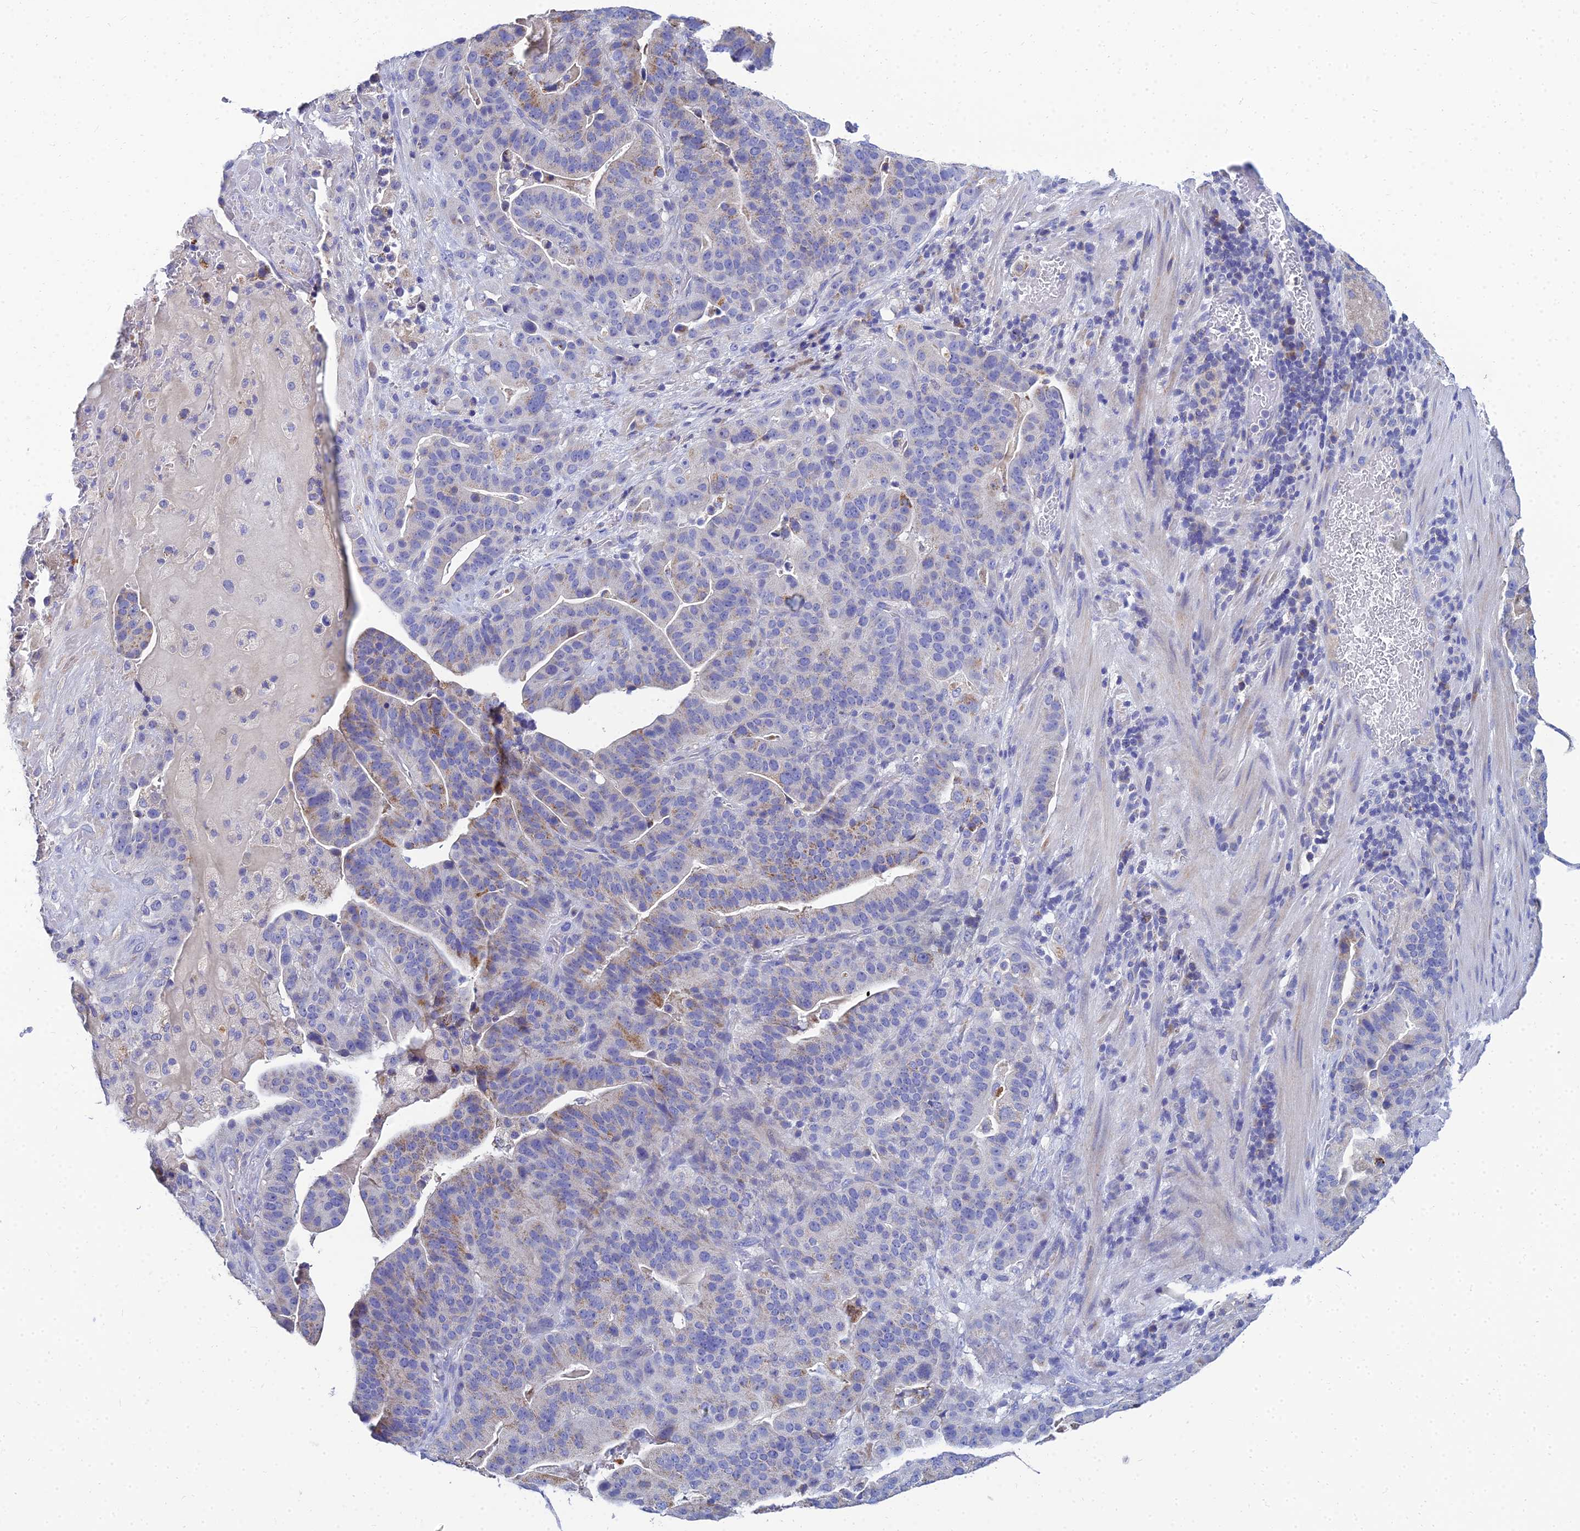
{"staining": {"intensity": "weak", "quantity": "25%-75%", "location": "cytoplasmic/membranous"}, "tissue": "stomach cancer", "cell_type": "Tumor cells", "image_type": "cancer", "snomed": [{"axis": "morphology", "description": "Adenocarcinoma, NOS"}, {"axis": "topography", "description": "Stomach"}], "caption": "Weak cytoplasmic/membranous expression for a protein is seen in approximately 25%-75% of tumor cells of adenocarcinoma (stomach) using immunohistochemistry (IHC).", "gene": "NPY", "patient": {"sex": "male", "age": 48}}